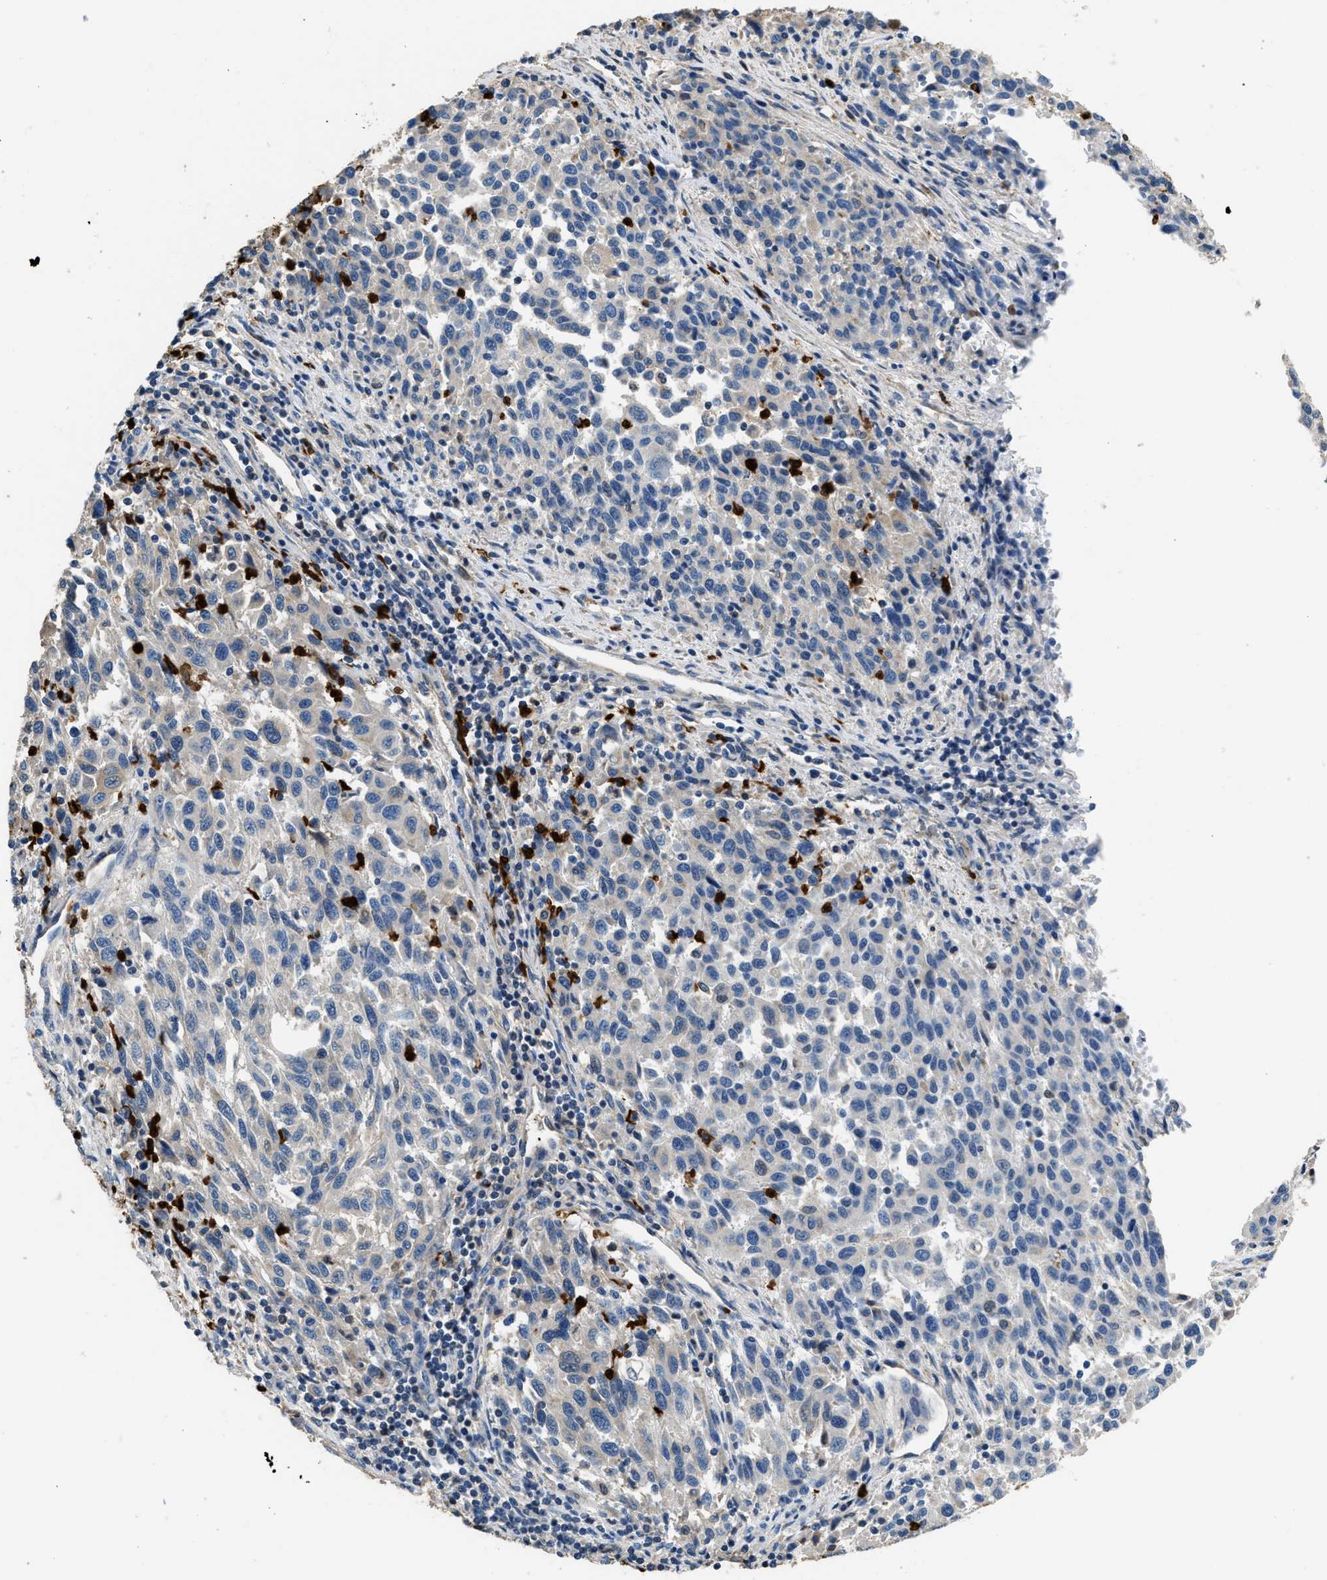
{"staining": {"intensity": "negative", "quantity": "none", "location": "none"}, "tissue": "melanoma", "cell_type": "Tumor cells", "image_type": "cancer", "snomed": [{"axis": "morphology", "description": "Malignant melanoma, Metastatic site"}, {"axis": "topography", "description": "Lymph node"}], "caption": "High magnification brightfield microscopy of malignant melanoma (metastatic site) stained with DAB (brown) and counterstained with hematoxylin (blue): tumor cells show no significant expression. The staining was performed using DAB to visualize the protein expression in brown, while the nuclei were stained in blue with hematoxylin (Magnification: 20x).", "gene": "ANXA3", "patient": {"sex": "male", "age": 61}}